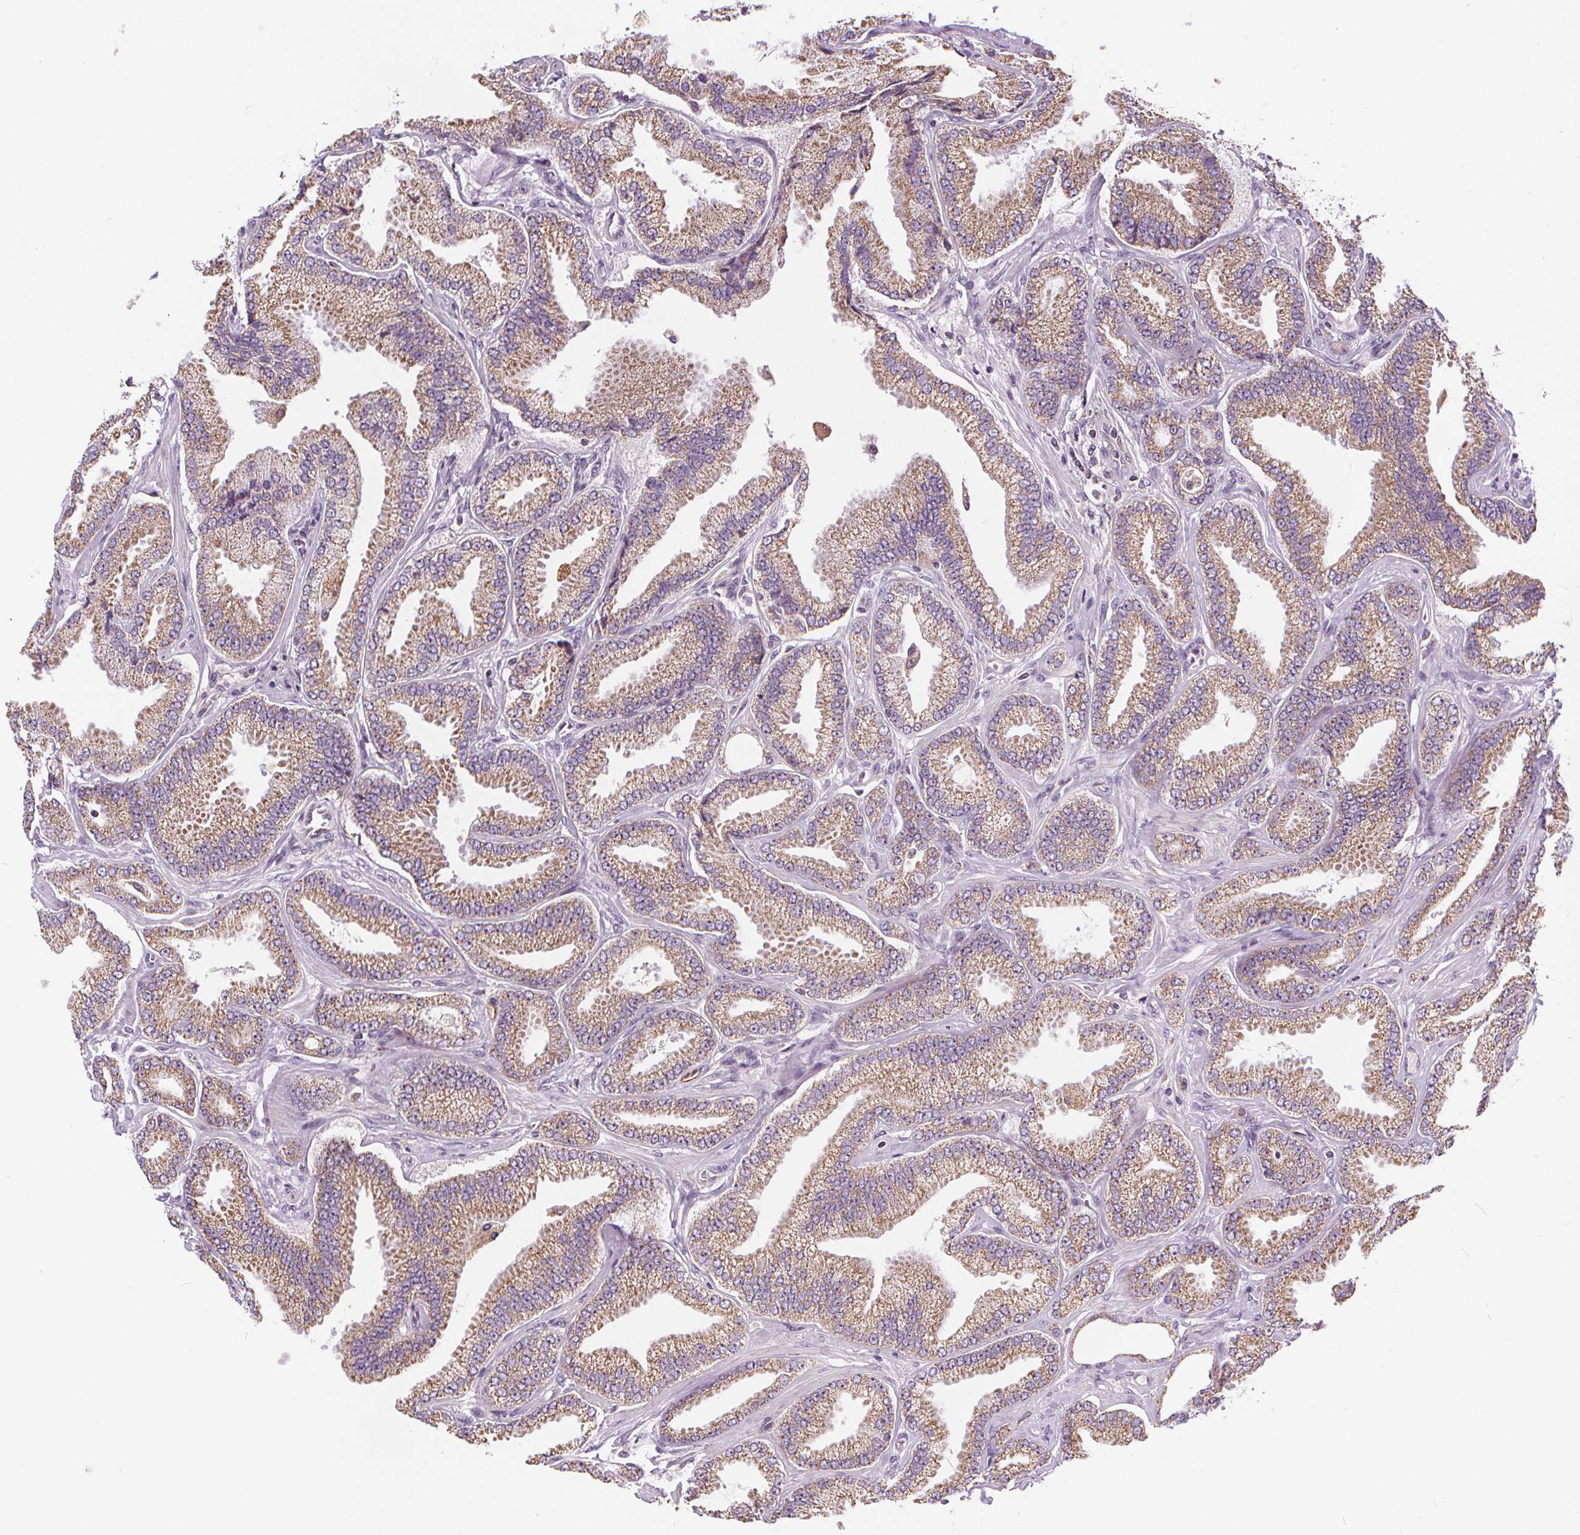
{"staining": {"intensity": "moderate", "quantity": ">75%", "location": "cytoplasmic/membranous"}, "tissue": "prostate cancer", "cell_type": "Tumor cells", "image_type": "cancer", "snomed": [{"axis": "morphology", "description": "Adenocarcinoma, Low grade"}, {"axis": "topography", "description": "Prostate"}], "caption": "DAB (3,3'-diaminobenzidine) immunohistochemical staining of prostate cancer (adenocarcinoma (low-grade)) exhibits moderate cytoplasmic/membranous protein staining in about >75% of tumor cells.", "gene": "RAB20", "patient": {"sex": "male", "age": 55}}